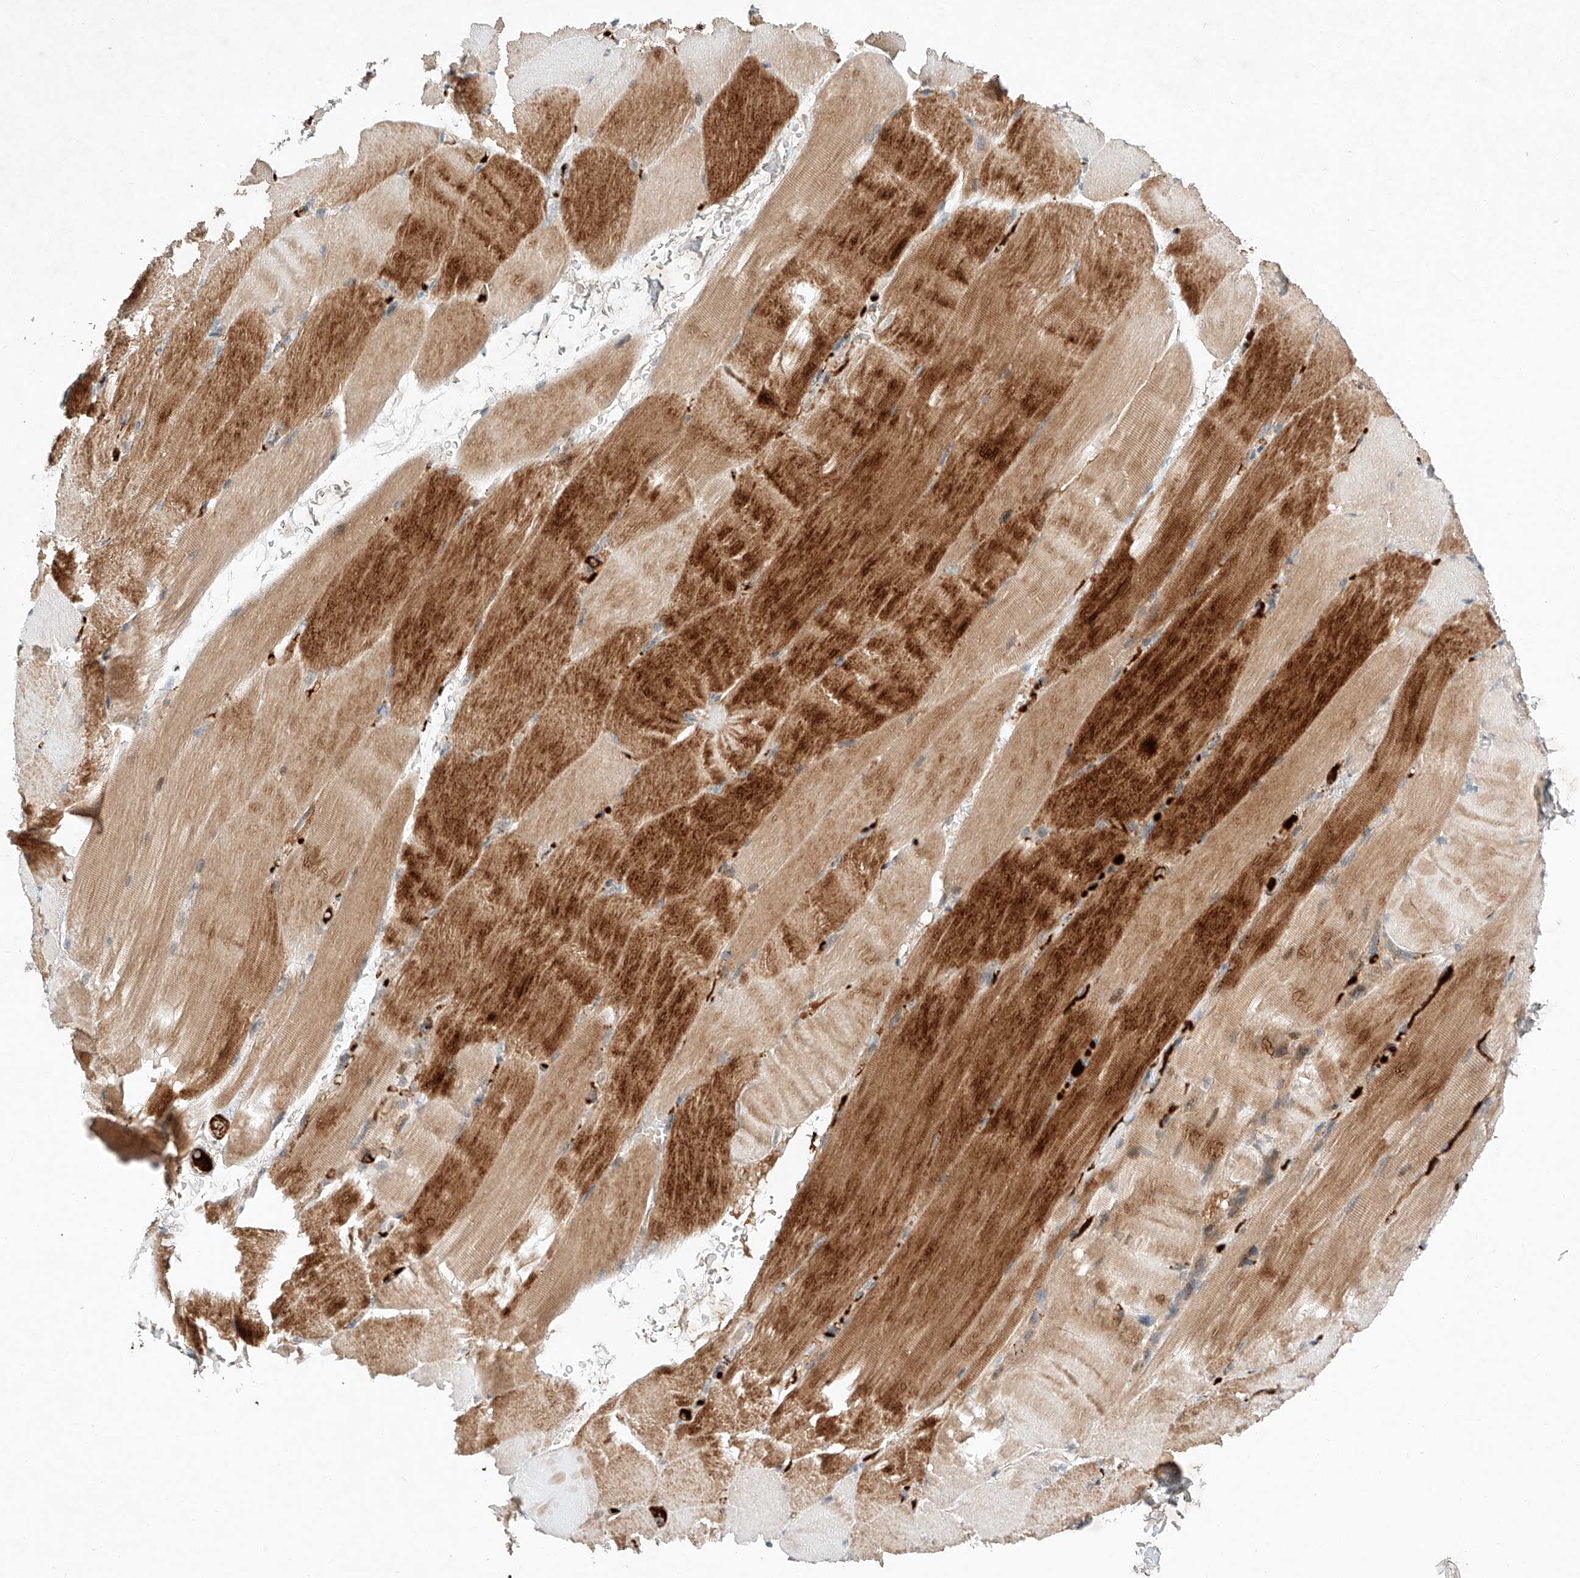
{"staining": {"intensity": "strong", "quantity": "25%-75%", "location": "cytoplasmic/membranous"}, "tissue": "skeletal muscle", "cell_type": "Myocytes", "image_type": "normal", "snomed": [{"axis": "morphology", "description": "Normal tissue, NOS"}, {"axis": "topography", "description": "Skeletal muscle"}, {"axis": "topography", "description": "Parathyroid gland"}], "caption": "Protein expression by immunohistochemistry demonstrates strong cytoplasmic/membranous staining in about 25%-75% of myocytes in benign skeletal muscle.", "gene": "ARHGAP33", "patient": {"sex": "female", "age": 37}}